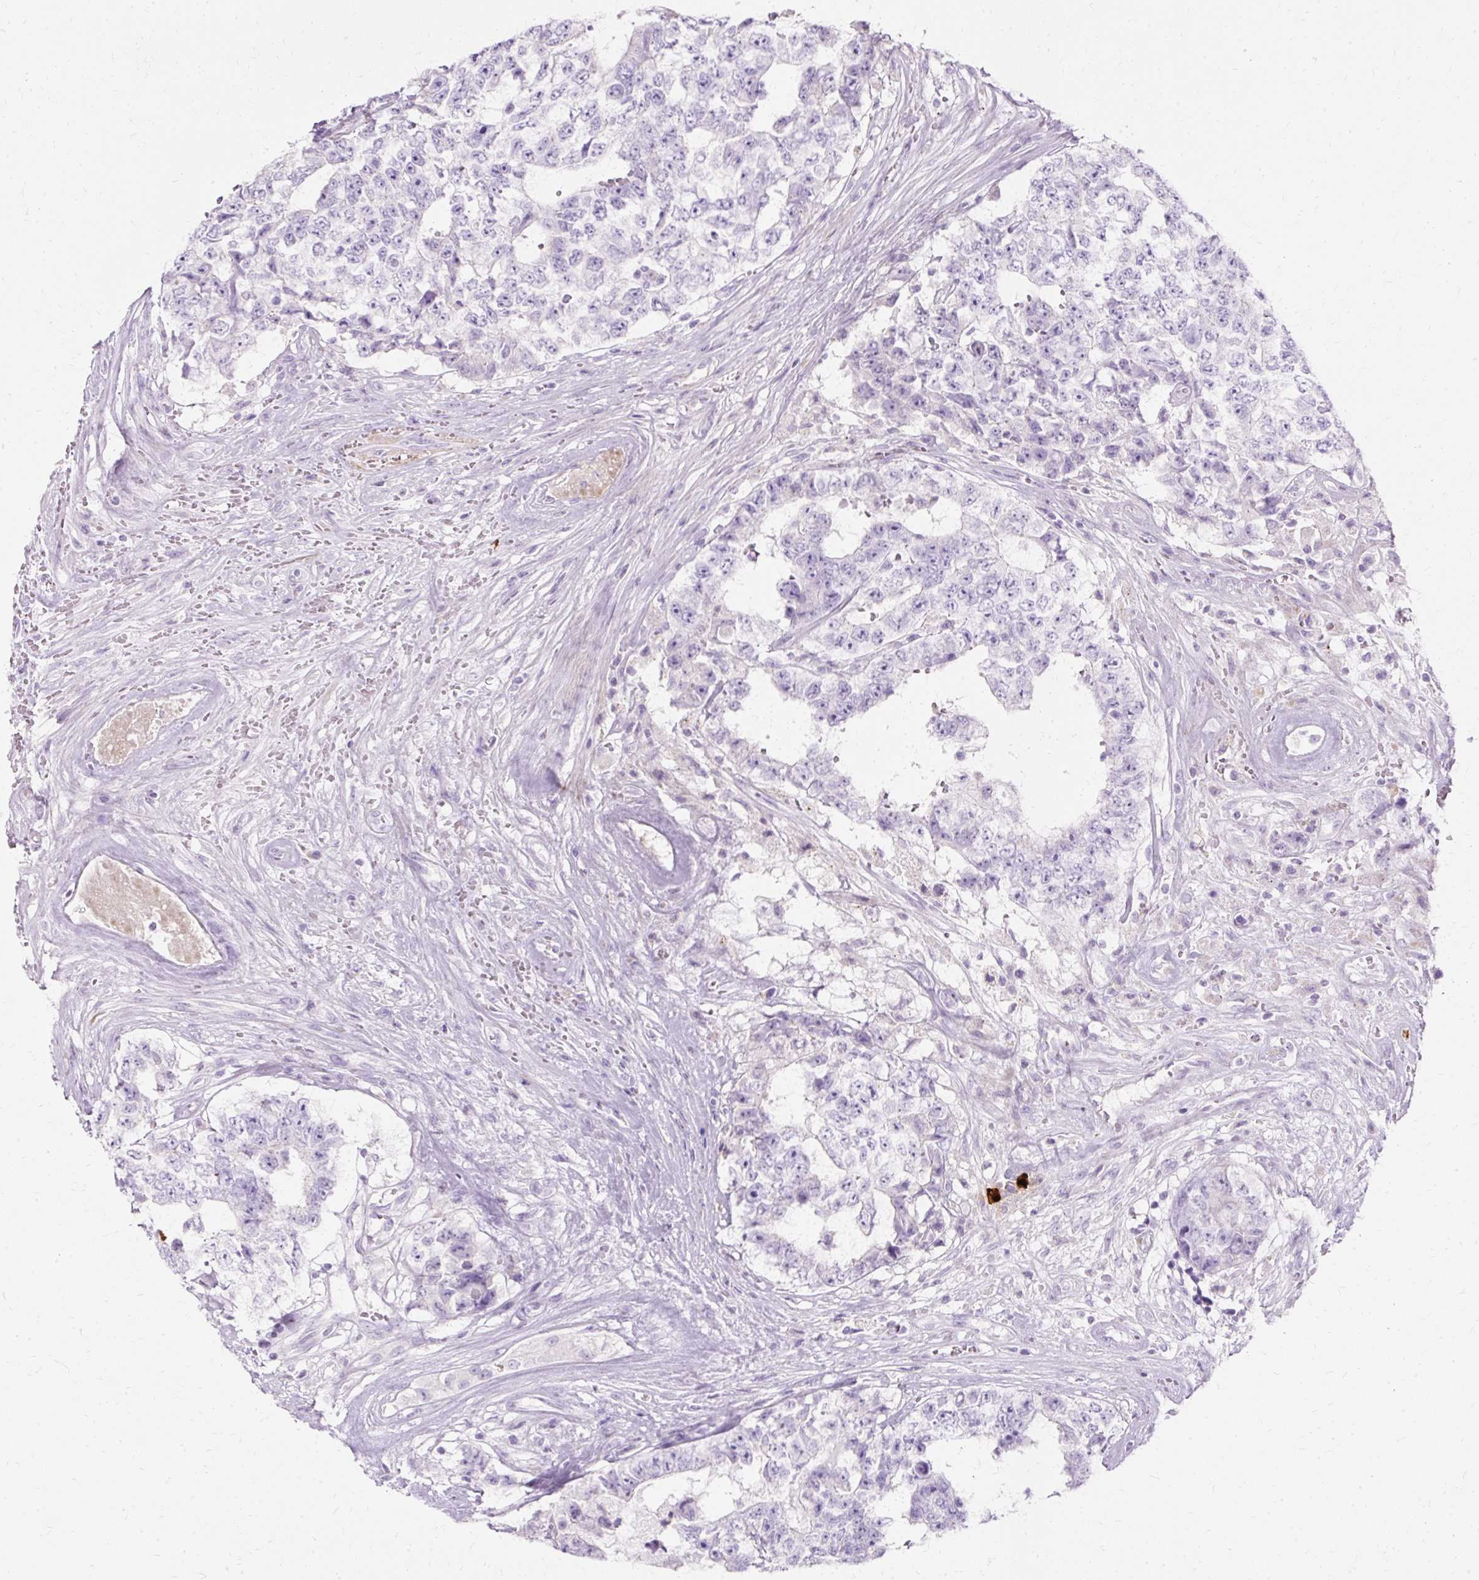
{"staining": {"intensity": "negative", "quantity": "none", "location": "none"}, "tissue": "testis cancer", "cell_type": "Tumor cells", "image_type": "cancer", "snomed": [{"axis": "morphology", "description": "Normal tissue, NOS"}, {"axis": "morphology", "description": "Carcinoma, Embryonal, NOS"}, {"axis": "topography", "description": "Testis"}, {"axis": "topography", "description": "Epididymis"}], "caption": "Tumor cells show no significant expression in testis embryonal carcinoma.", "gene": "DEFA1", "patient": {"sex": "male", "age": 25}}